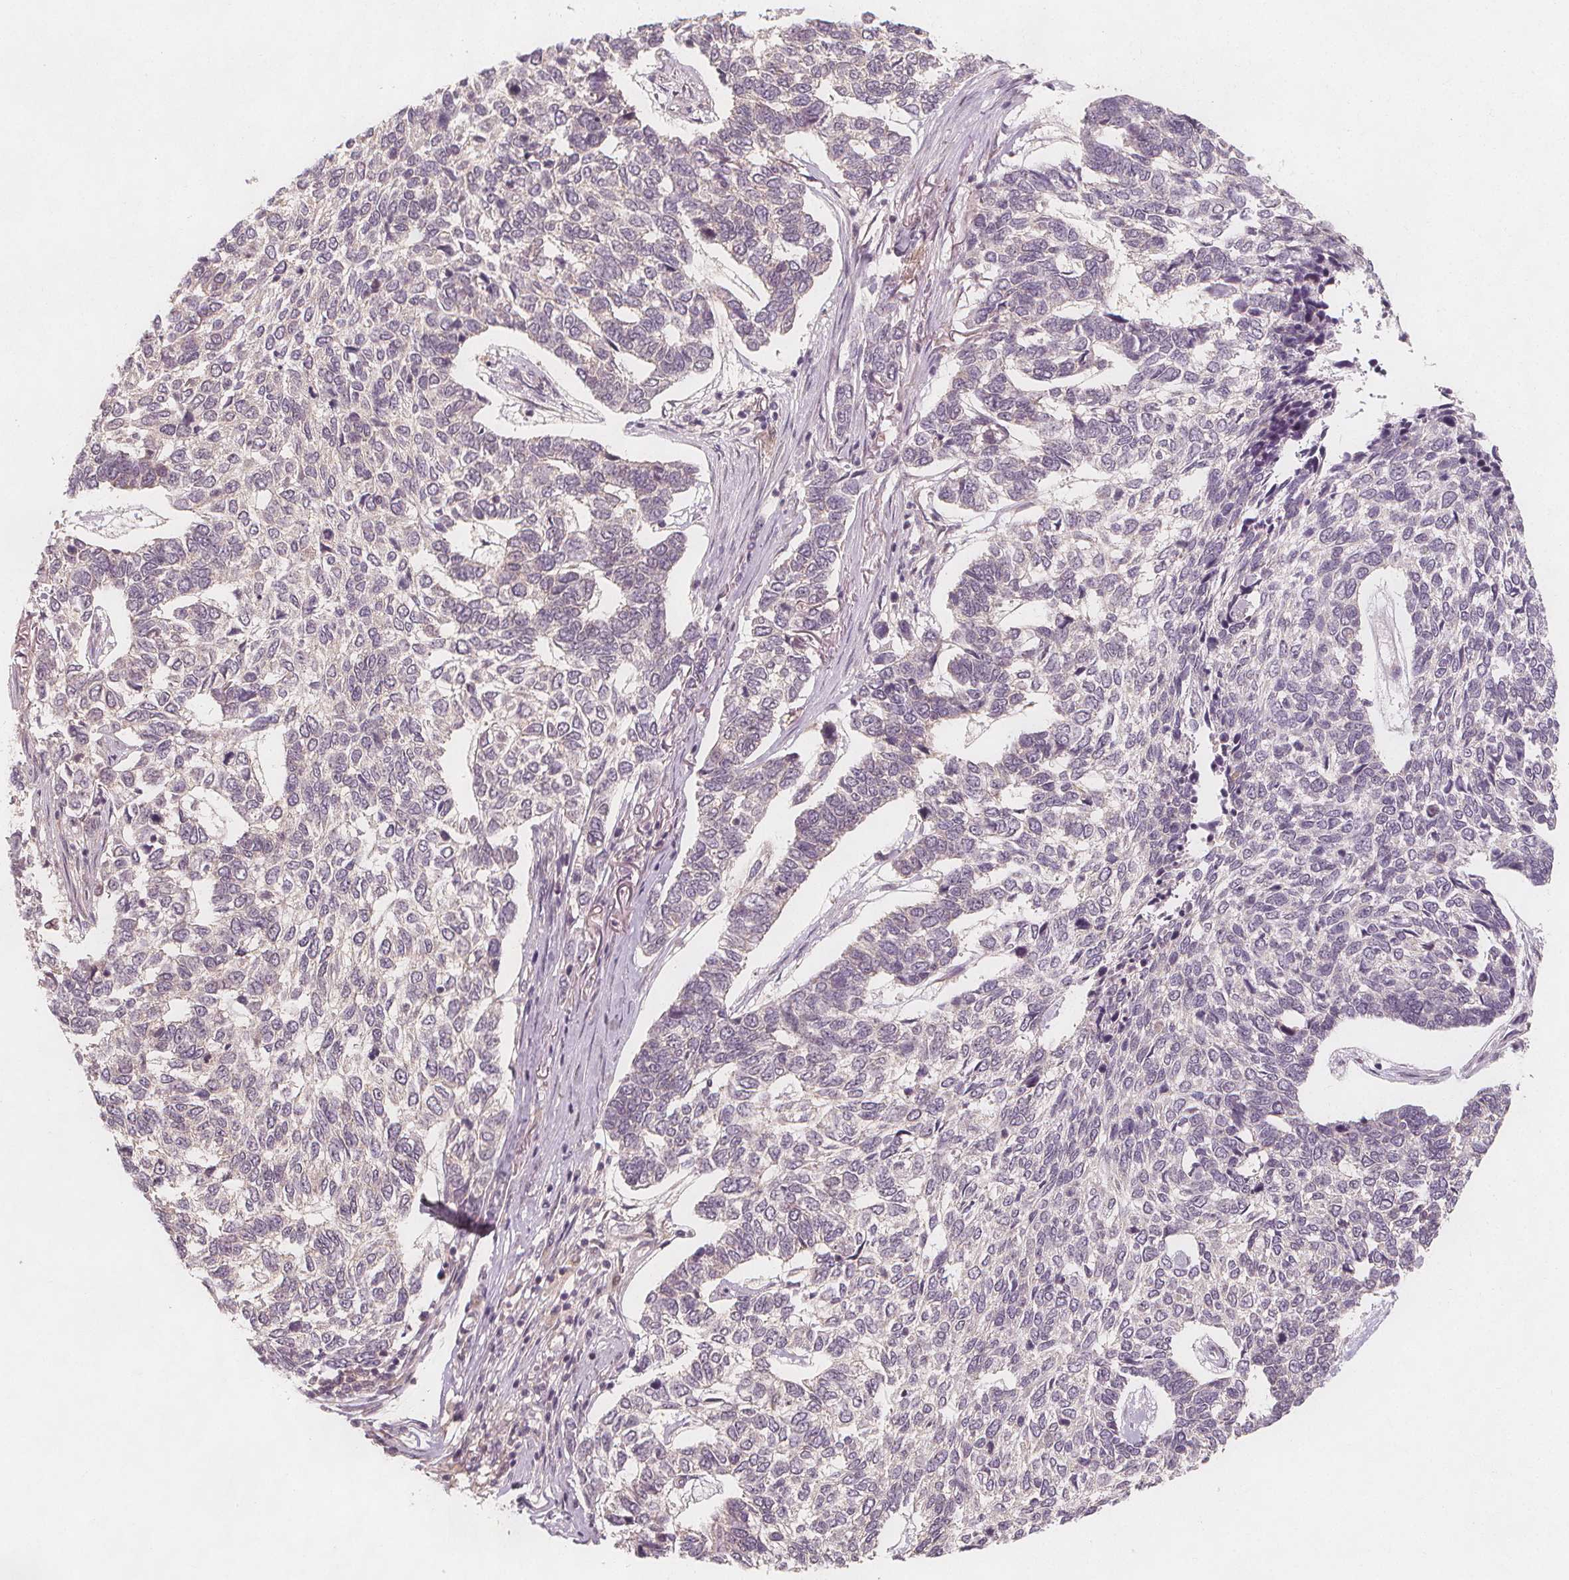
{"staining": {"intensity": "negative", "quantity": "none", "location": "none"}, "tissue": "skin cancer", "cell_type": "Tumor cells", "image_type": "cancer", "snomed": [{"axis": "morphology", "description": "Basal cell carcinoma"}, {"axis": "topography", "description": "Skin"}], "caption": "Immunohistochemistry (IHC) of human skin basal cell carcinoma demonstrates no expression in tumor cells.", "gene": "NCSTN", "patient": {"sex": "female", "age": 65}}